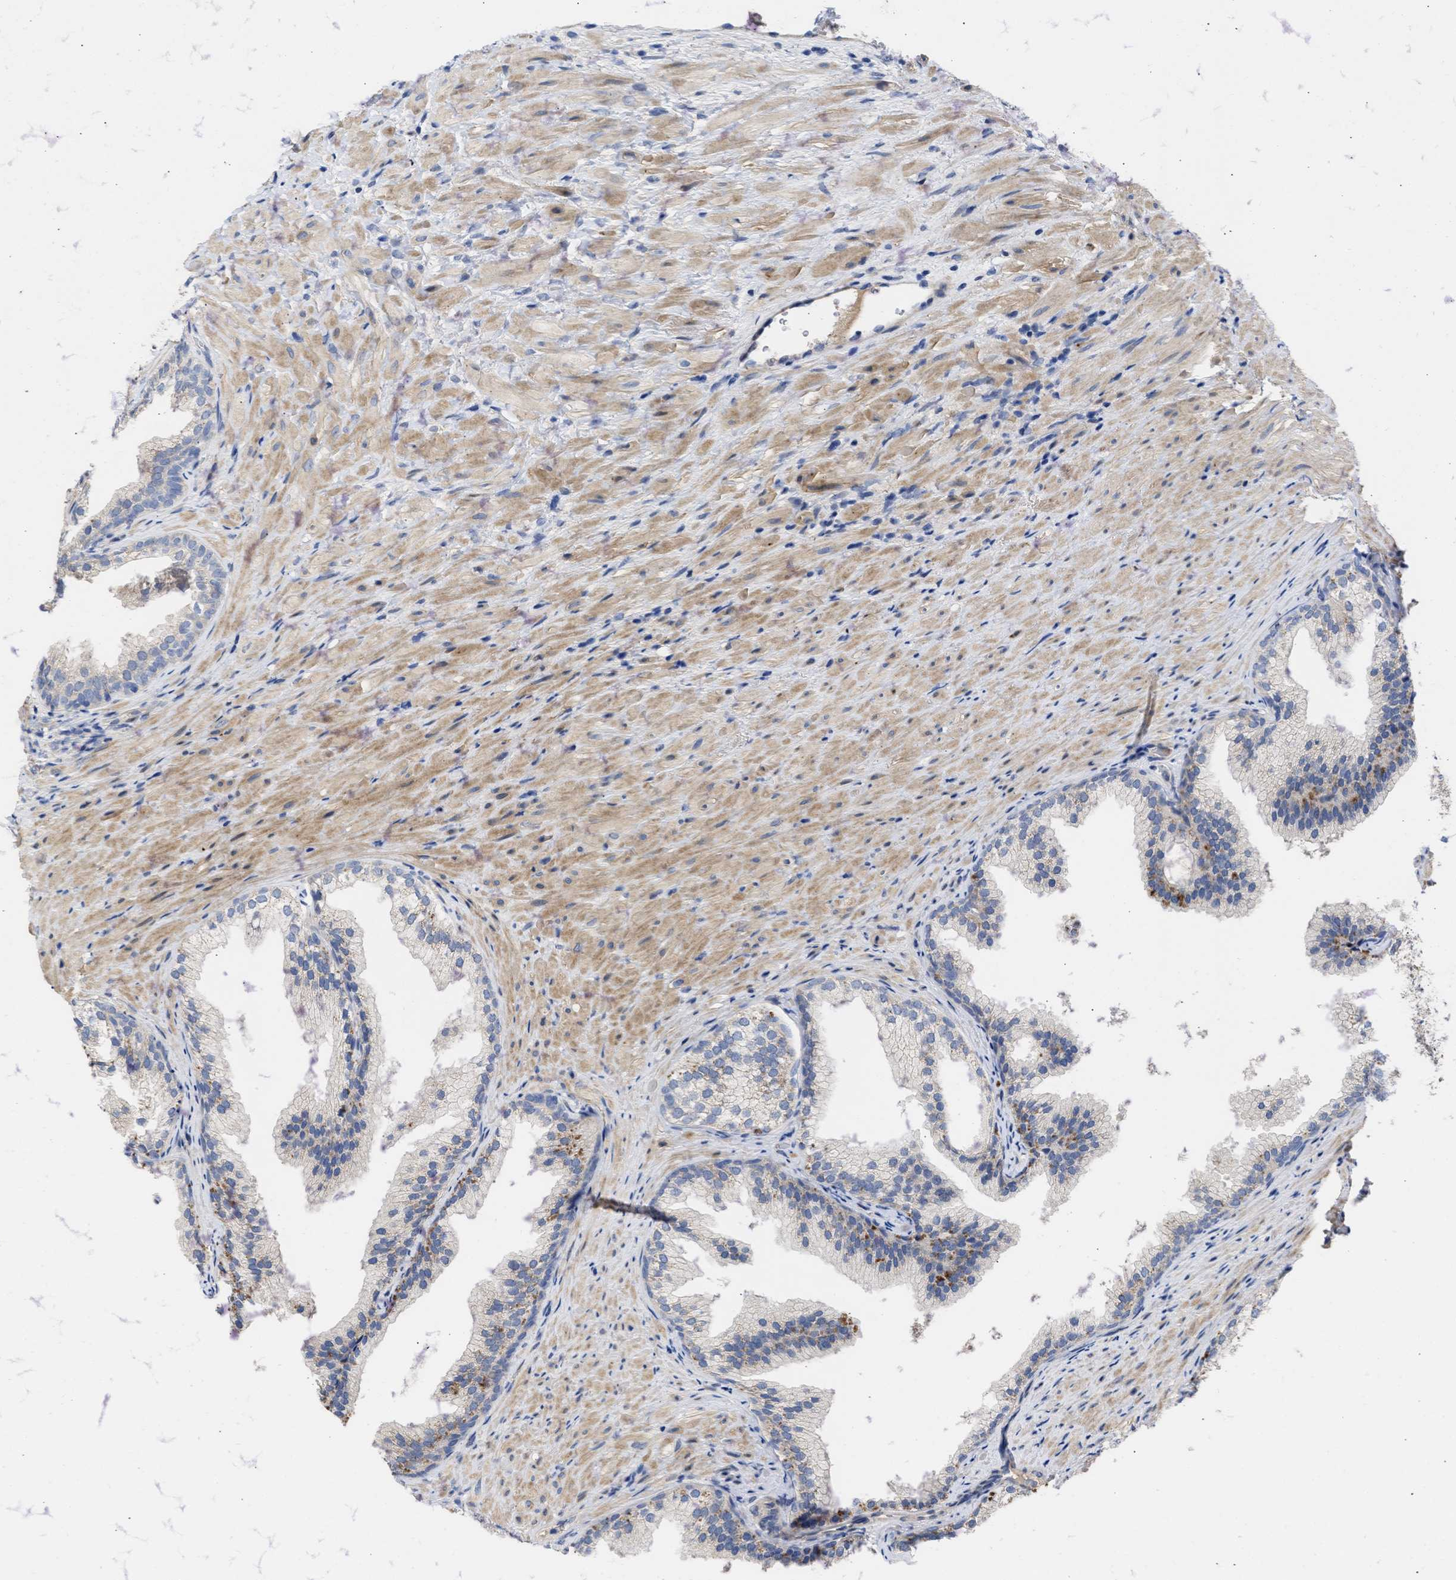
{"staining": {"intensity": "negative", "quantity": "none", "location": "none"}, "tissue": "prostate", "cell_type": "Glandular cells", "image_type": "normal", "snomed": [{"axis": "morphology", "description": "Normal tissue, NOS"}, {"axis": "topography", "description": "Prostate"}], "caption": "IHC histopathology image of normal prostate stained for a protein (brown), which demonstrates no positivity in glandular cells. (Stains: DAB IHC with hematoxylin counter stain, Microscopy: brightfield microscopy at high magnification).", "gene": "ARHGEF4", "patient": {"sex": "male", "age": 76}}